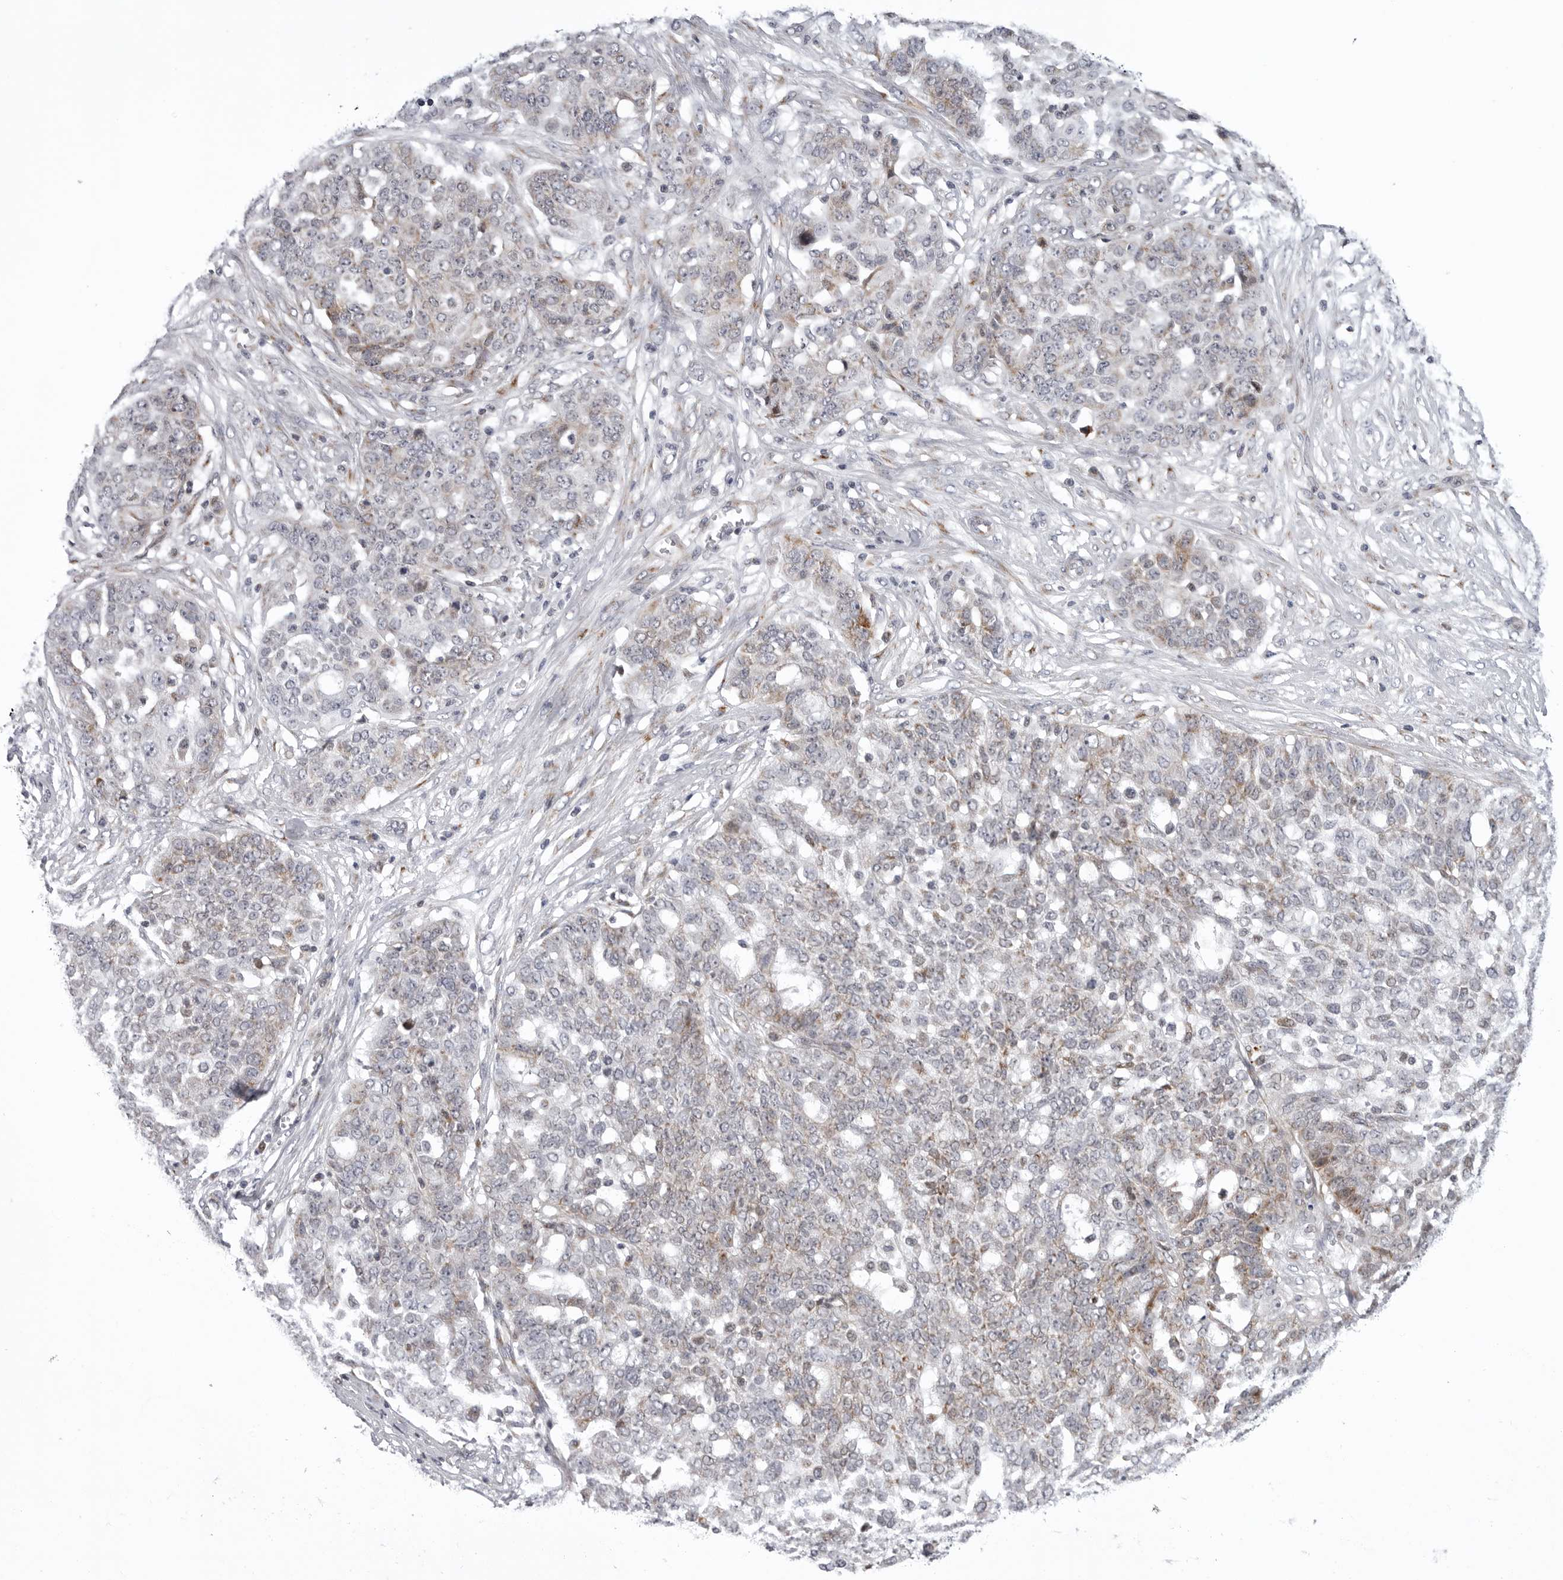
{"staining": {"intensity": "weak", "quantity": "<25%", "location": "cytoplasmic/membranous"}, "tissue": "ovarian cancer", "cell_type": "Tumor cells", "image_type": "cancer", "snomed": [{"axis": "morphology", "description": "Cystadenocarcinoma, serous, NOS"}, {"axis": "topography", "description": "Soft tissue"}, {"axis": "topography", "description": "Ovary"}], "caption": "This micrograph is of serous cystadenocarcinoma (ovarian) stained with immunohistochemistry to label a protein in brown with the nuclei are counter-stained blue. There is no expression in tumor cells.", "gene": "CDK20", "patient": {"sex": "female", "age": 57}}